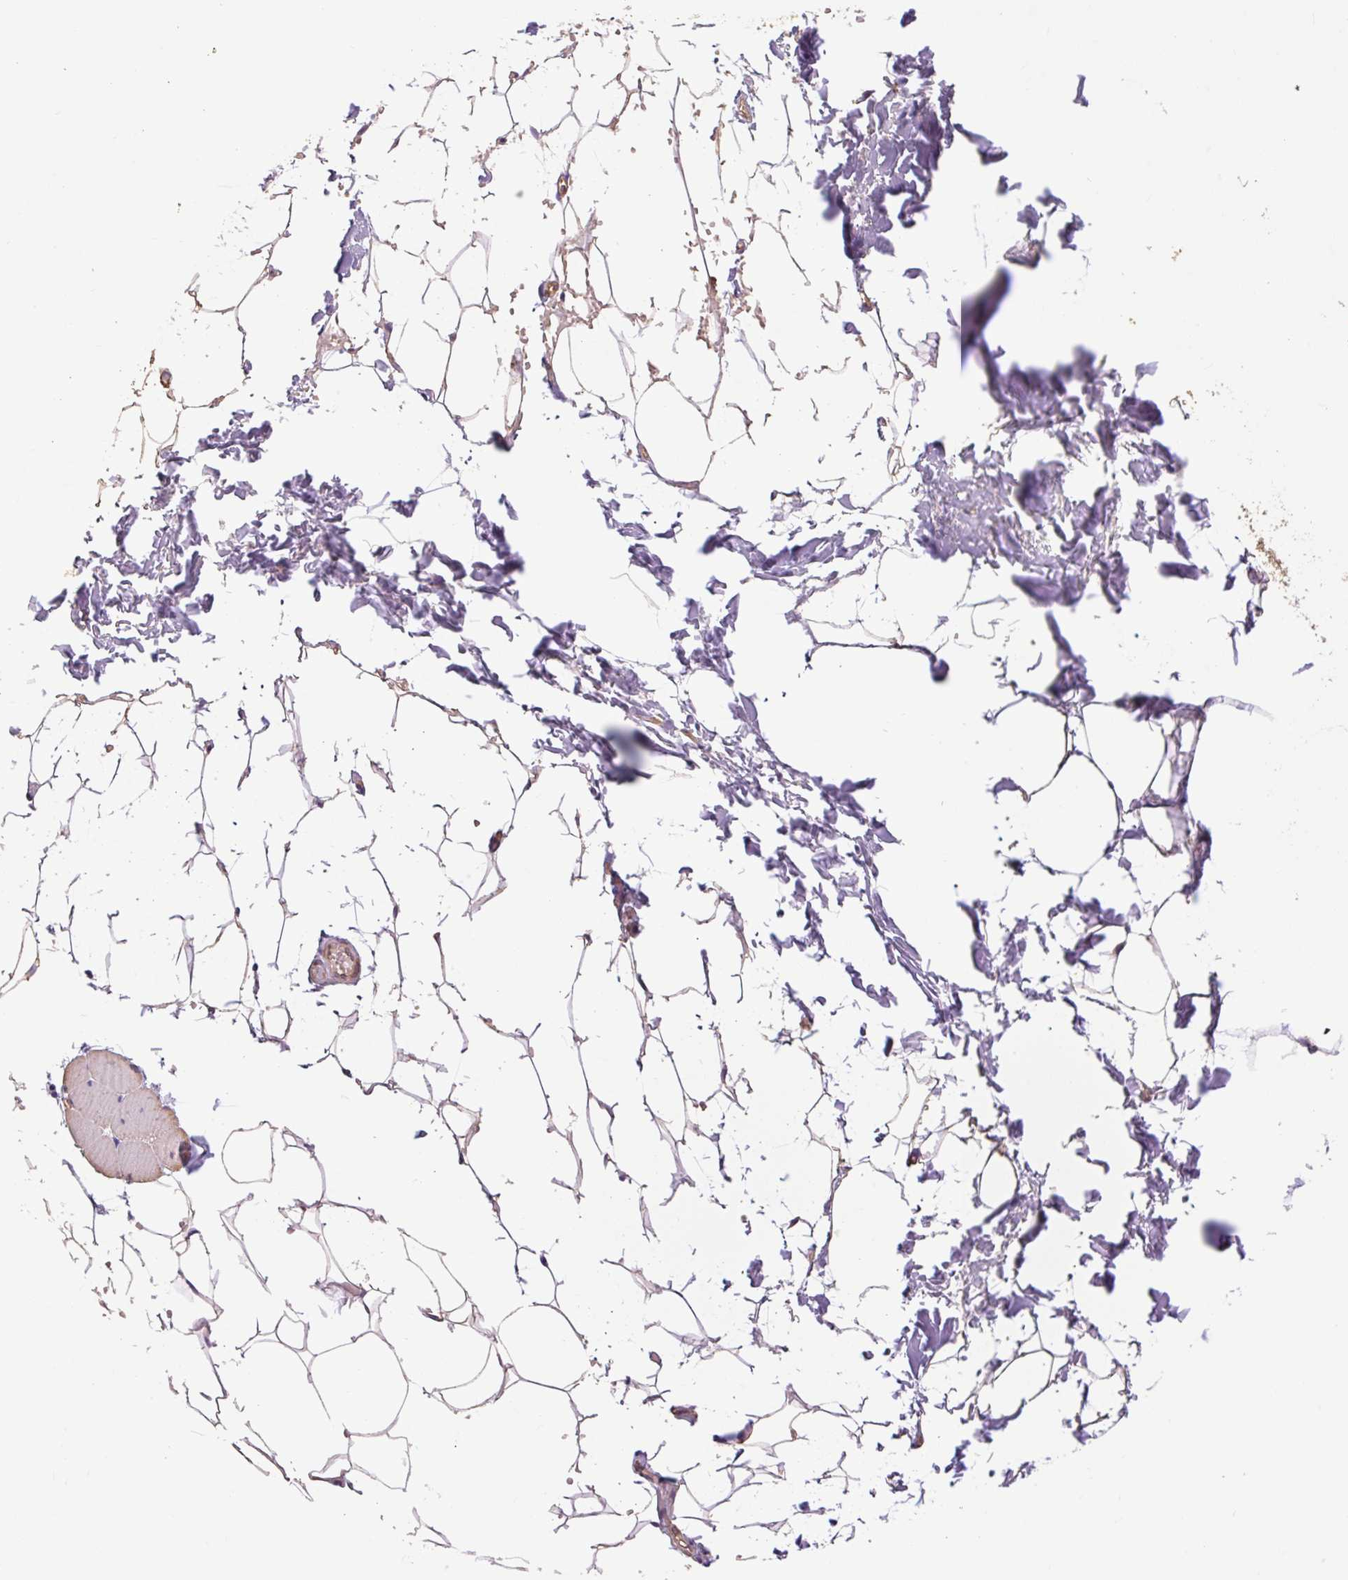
{"staining": {"intensity": "negative", "quantity": "none", "location": "none"}, "tissue": "adipose tissue", "cell_type": "Adipocytes", "image_type": "normal", "snomed": [{"axis": "morphology", "description": "Normal tissue, NOS"}, {"axis": "topography", "description": "Skin"}, {"axis": "topography", "description": "Peripheral nerve tissue"}], "caption": "IHC micrograph of benign adipose tissue stained for a protein (brown), which reveals no staining in adipocytes.", "gene": "DESI1", "patient": {"sex": "female", "age": 56}}